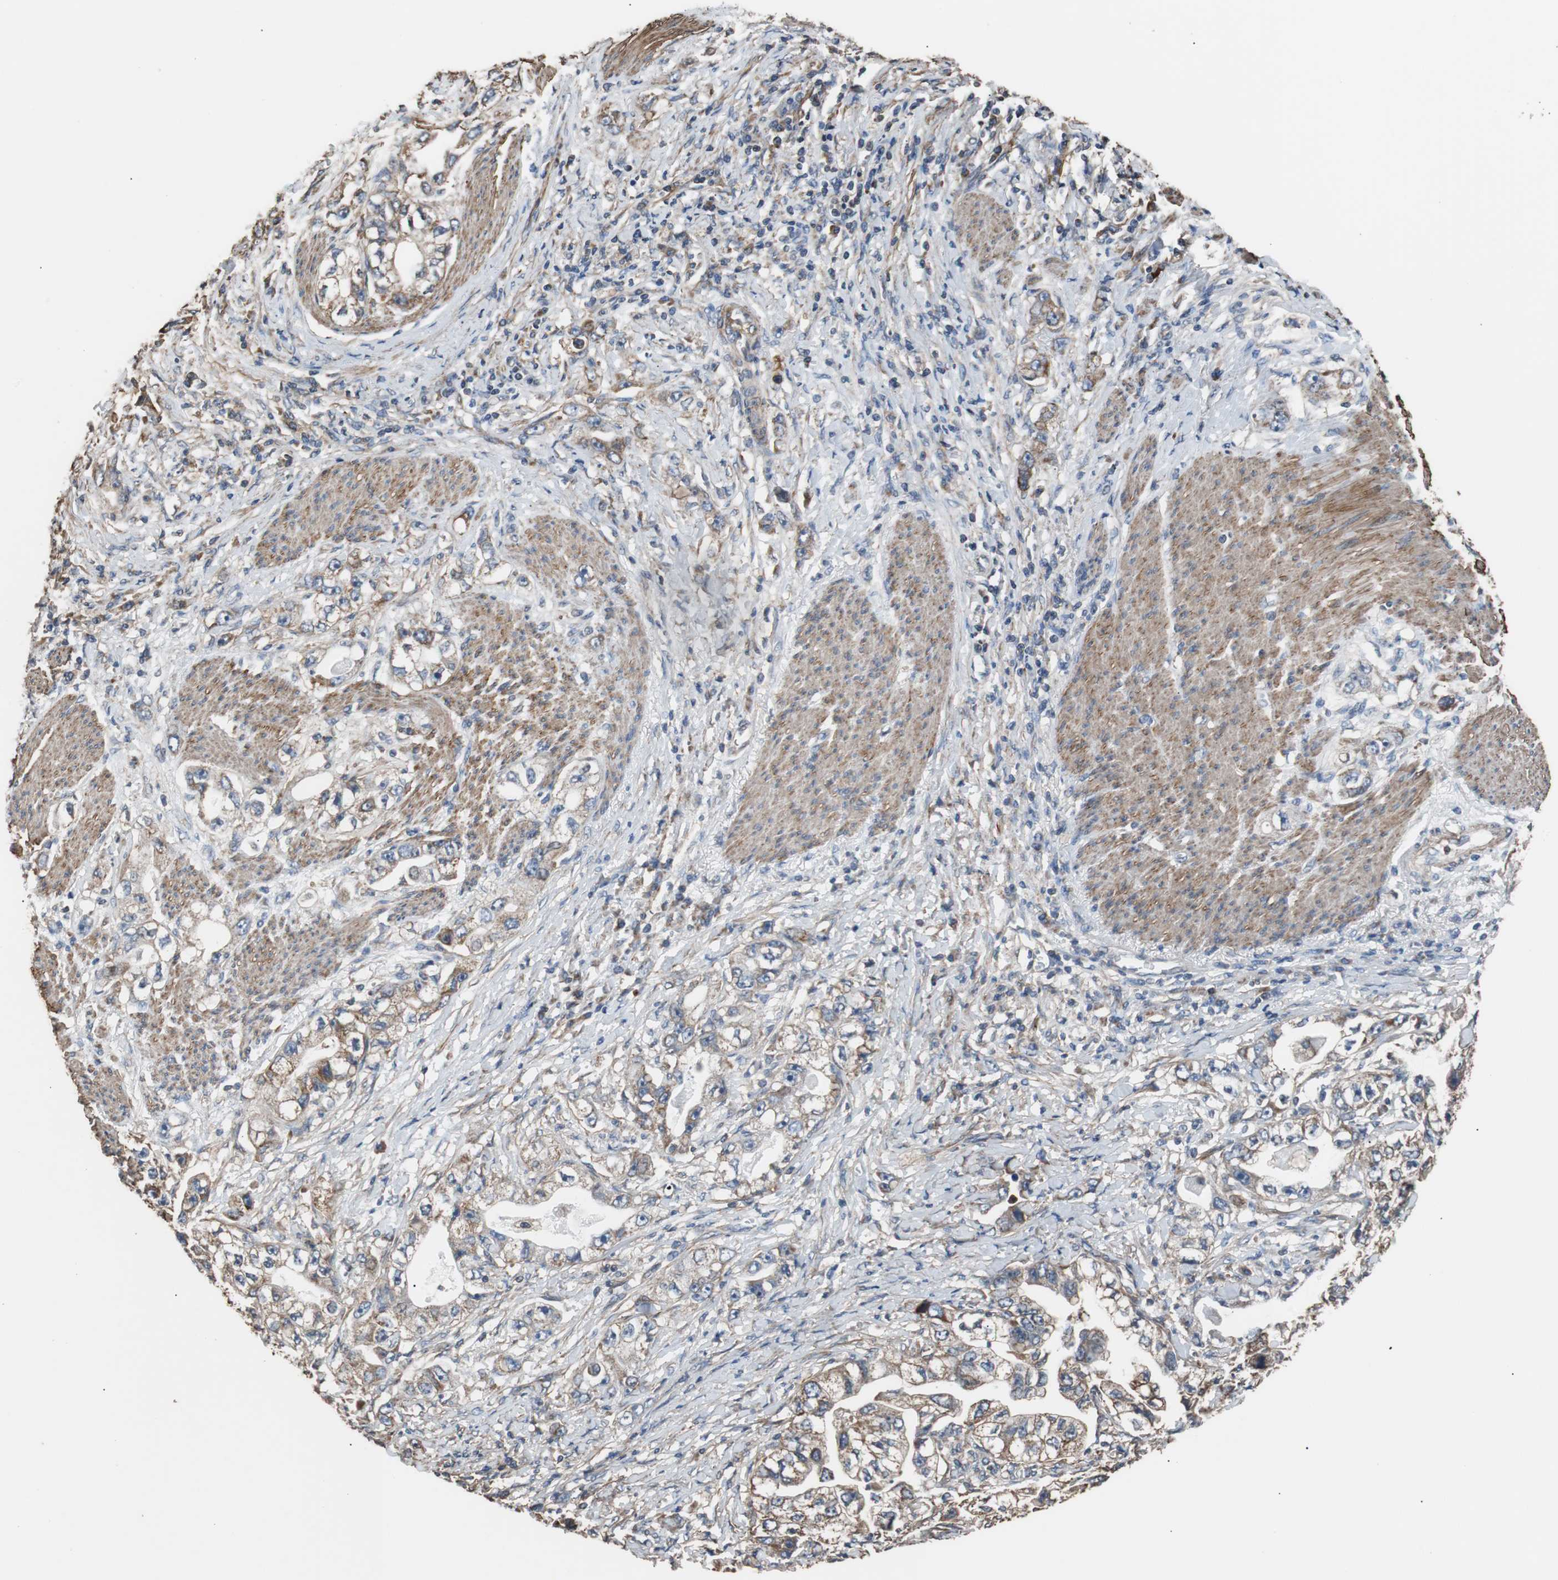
{"staining": {"intensity": "moderate", "quantity": "25%-75%", "location": "cytoplasmic/membranous"}, "tissue": "stomach cancer", "cell_type": "Tumor cells", "image_type": "cancer", "snomed": [{"axis": "morphology", "description": "Adenocarcinoma, NOS"}, {"axis": "topography", "description": "Stomach, lower"}], "caption": "Immunohistochemical staining of stomach cancer (adenocarcinoma) demonstrates moderate cytoplasmic/membranous protein positivity in about 25%-75% of tumor cells. The staining was performed using DAB (3,3'-diaminobenzidine) to visualize the protein expression in brown, while the nuclei were stained in blue with hematoxylin (Magnification: 20x).", "gene": "PITRM1", "patient": {"sex": "female", "age": 93}}